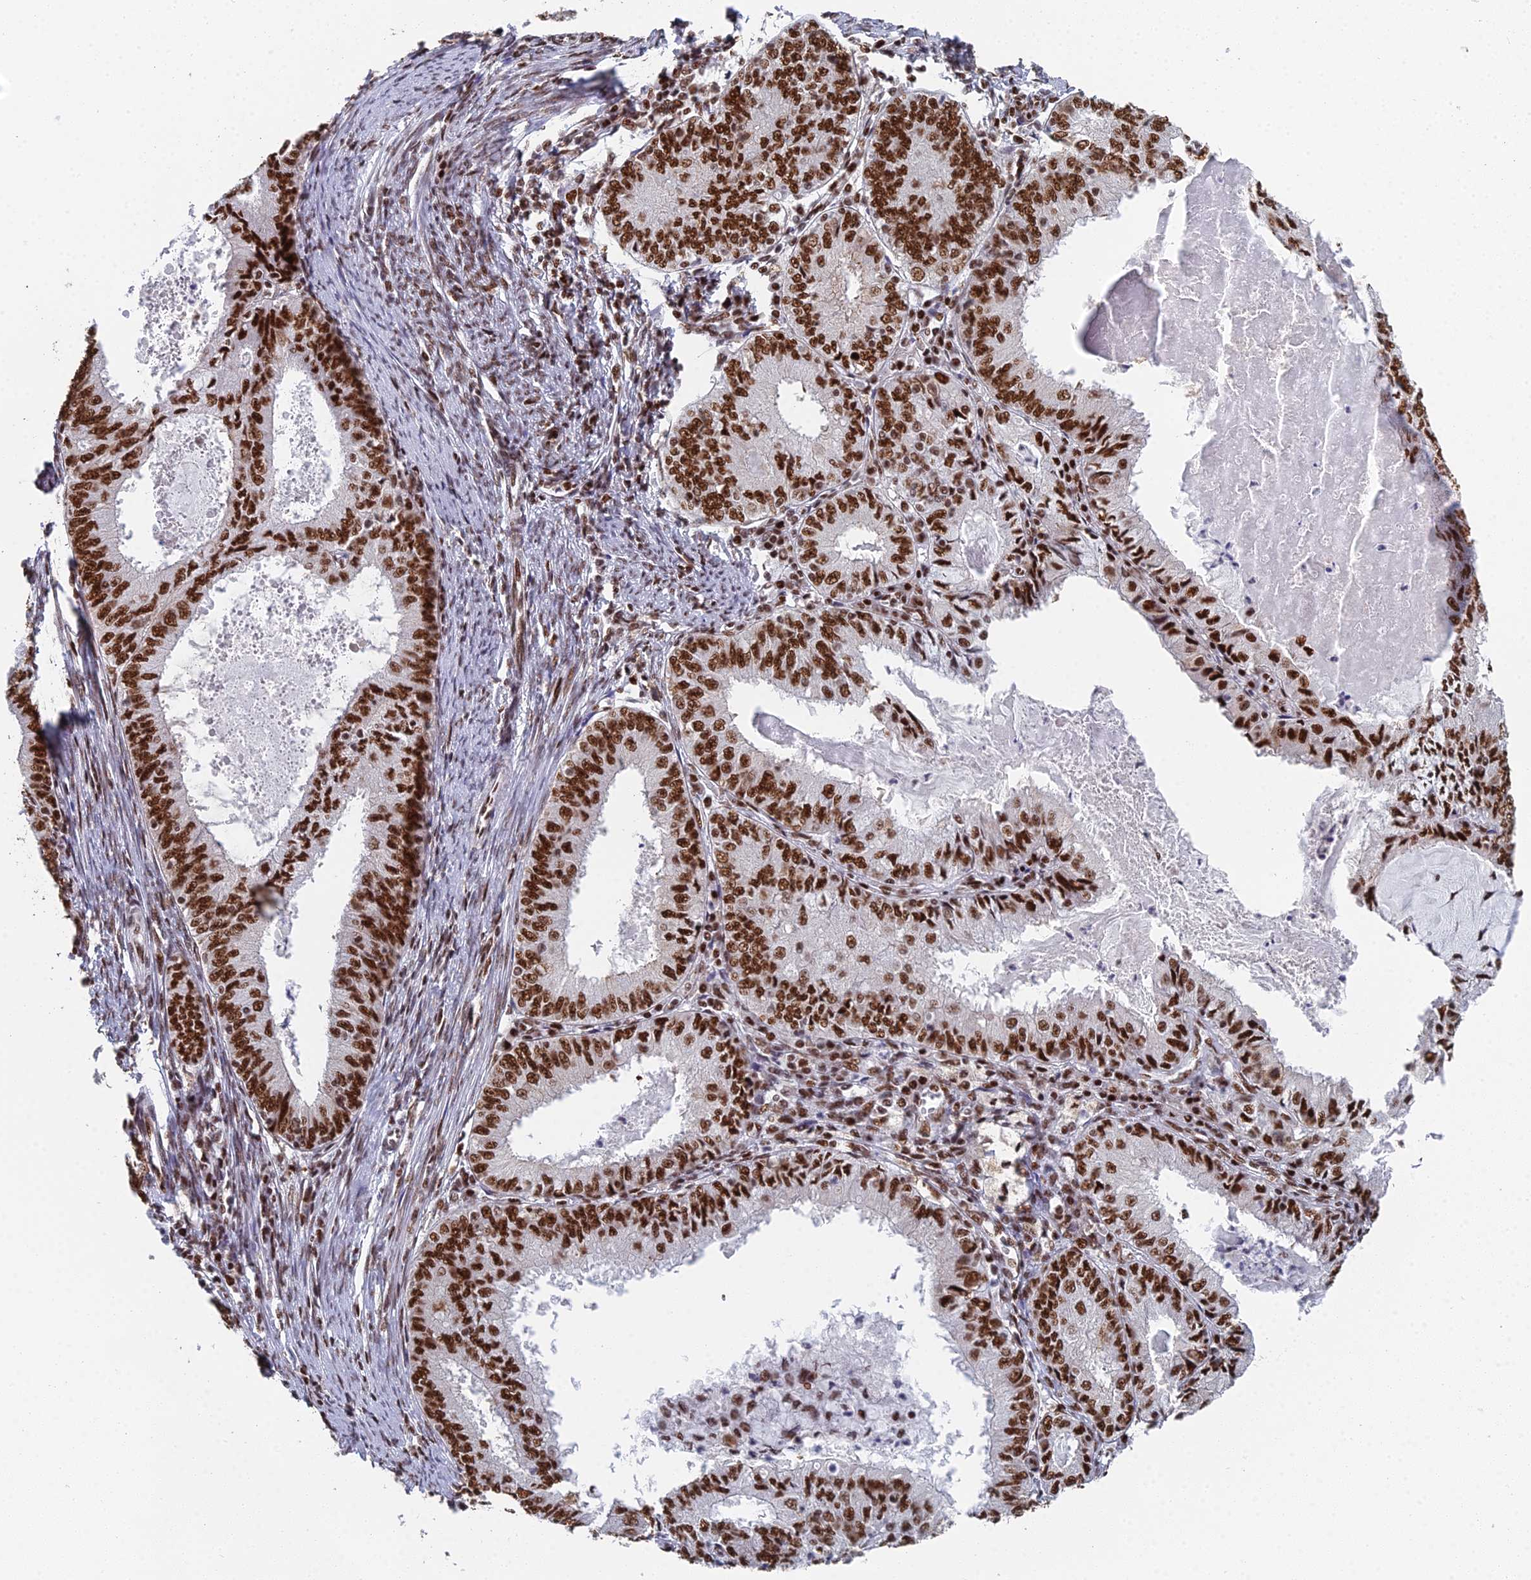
{"staining": {"intensity": "strong", "quantity": ">75%", "location": "nuclear"}, "tissue": "endometrial cancer", "cell_type": "Tumor cells", "image_type": "cancer", "snomed": [{"axis": "morphology", "description": "Adenocarcinoma, NOS"}, {"axis": "topography", "description": "Endometrium"}], "caption": "The photomicrograph exhibits a brown stain indicating the presence of a protein in the nuclear of tumor cells in endometrial cancer (adenocarcinoma).", "gene": "SF3B3", "patient": {"sex": "female", "age": 57}}